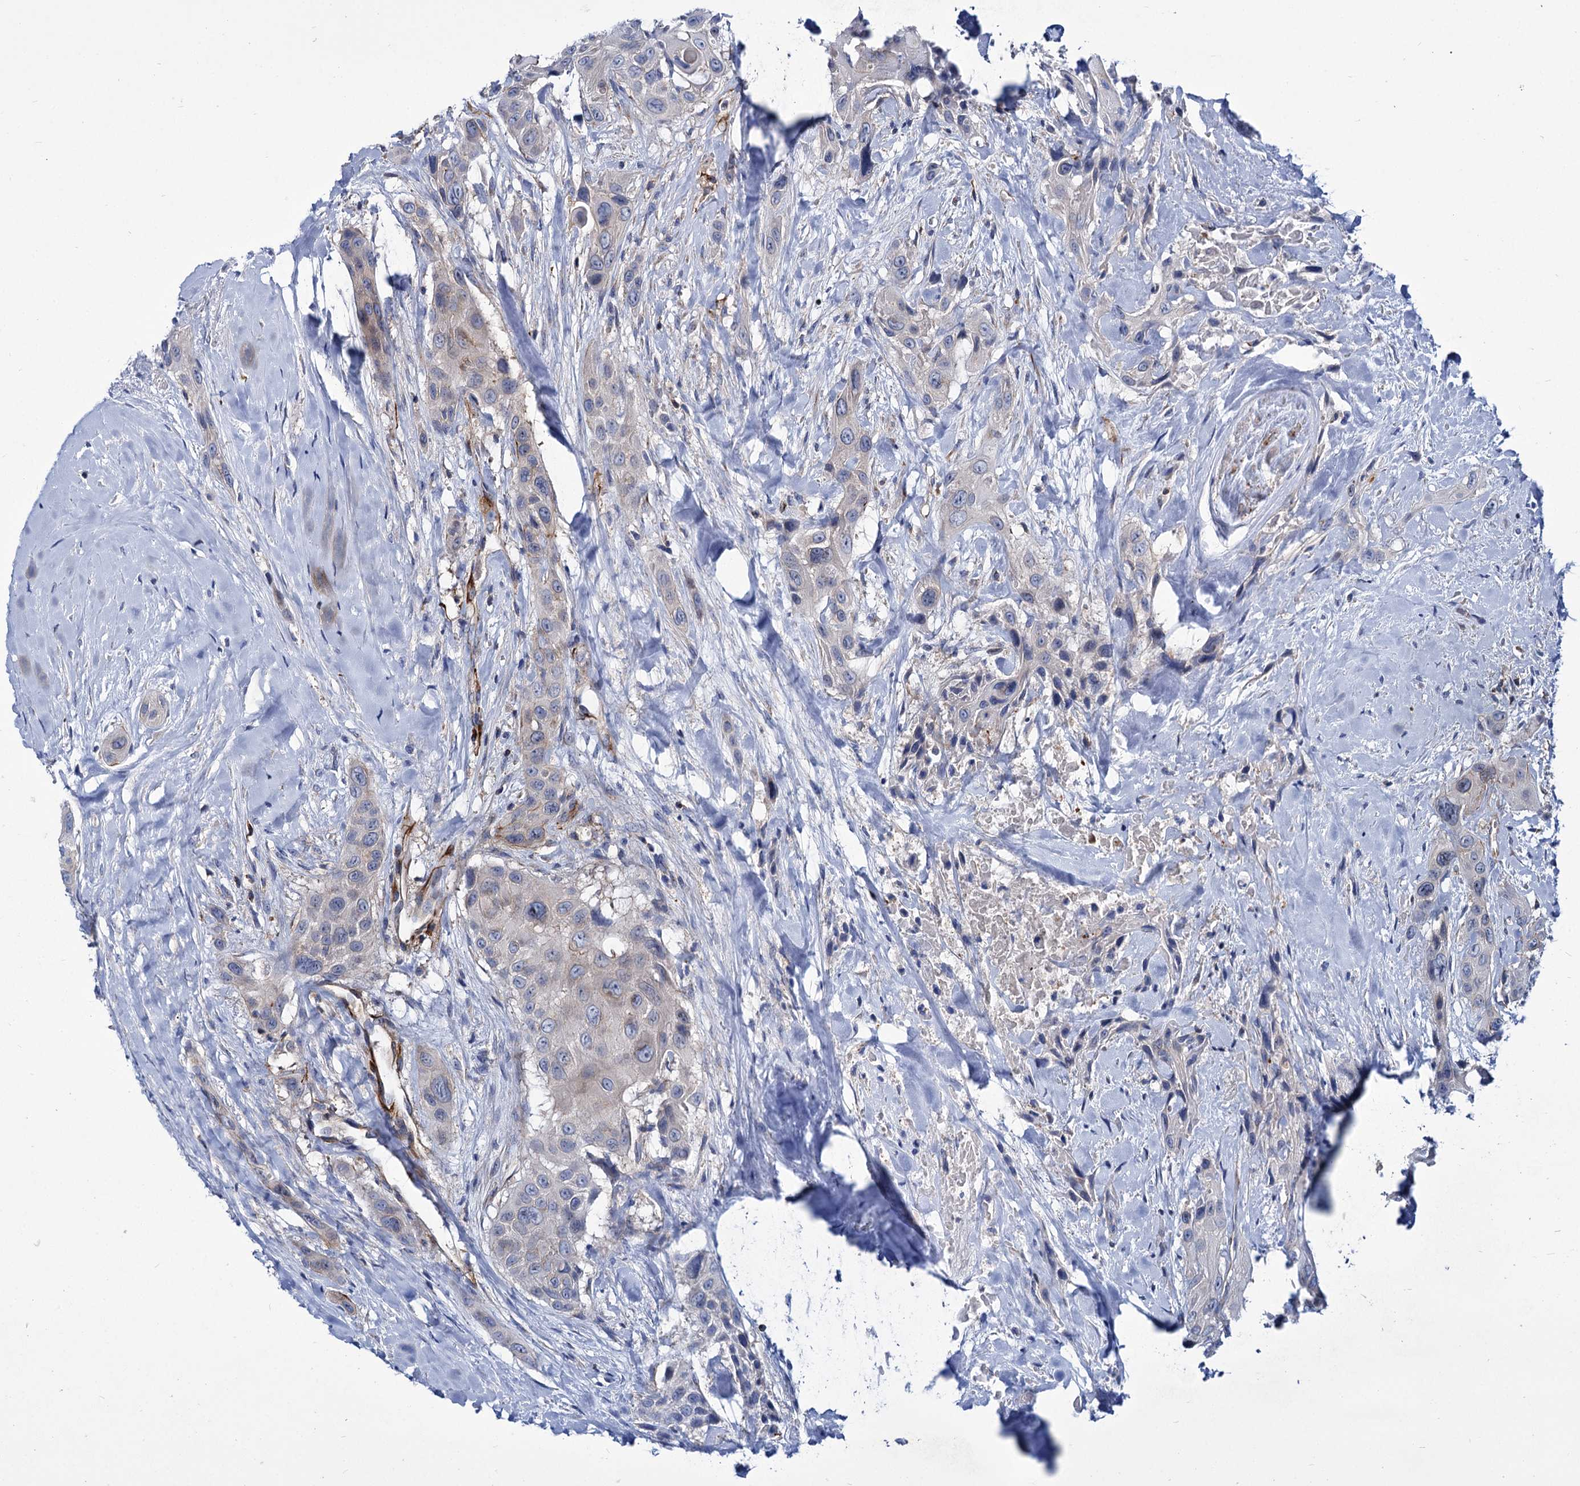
{"staining": {"intensity": "negative", "quantity": "none", "location": "none"}, "tissue": "head and neck cancer", "cell_type": "Tumor cells", "image_type": "cancer", "snomed": [{"axis": "morphology", "description": "Squamous cell carcinoma, NOS"}, {"axis": "topography", "description": "Head-Neck"}], "caption": "An image of human head and neck cancer (squamous cell carcinoma) is negative for staining in tumor cells. Brightfield microscopy of immunohistochemistry stained with DAB (3,3'-diaminobenzidine) (brown) and hematoxylin (blue), captured at high magnification.", "gene": "AXL", "patient": {"sex": "male", "age": 81}}